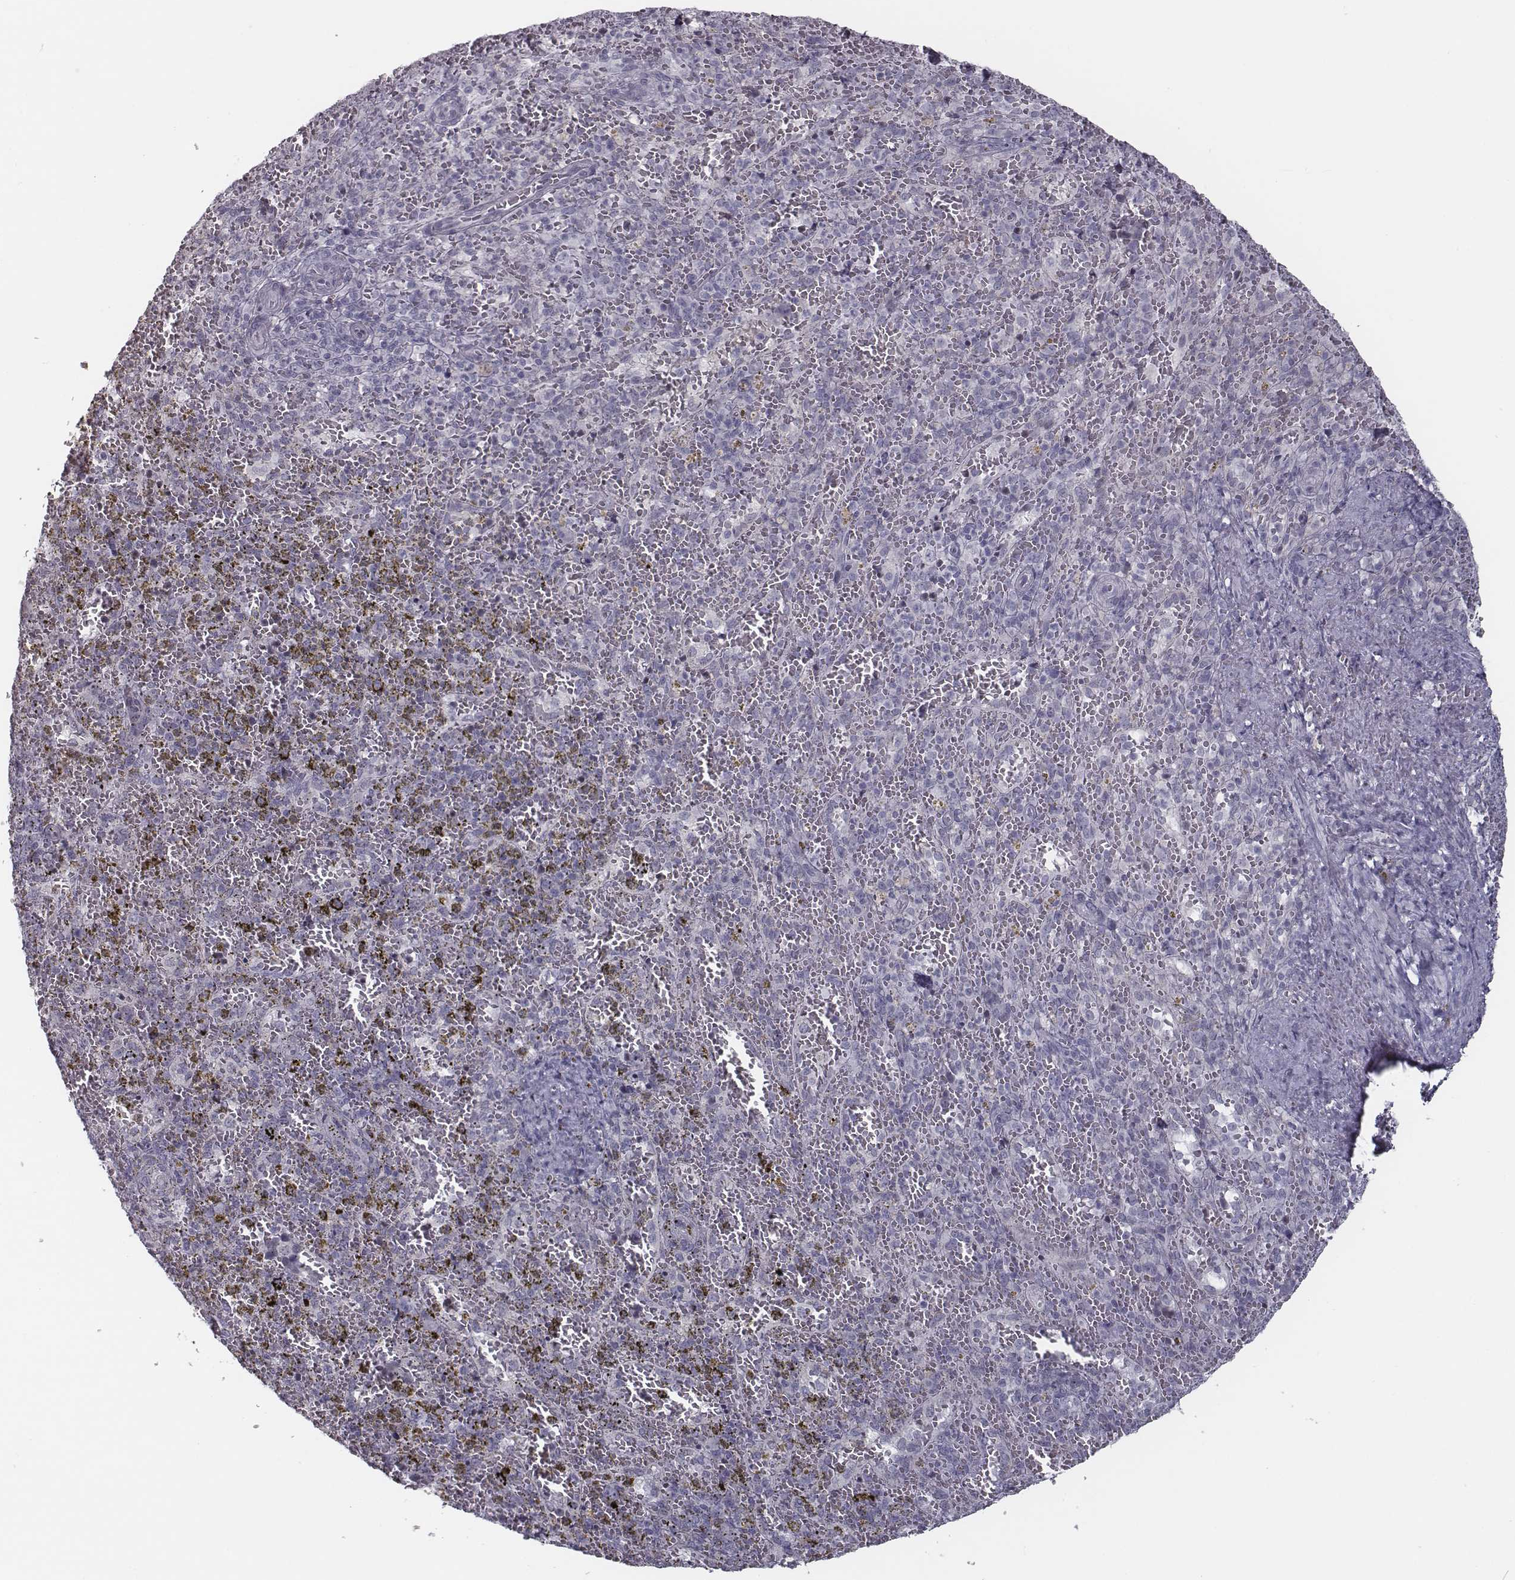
{"staining": {"intensity": "negative", "quantity": "none", "location": "none"}, "tissue": "spleen", "cell_type": "Cells in red pulp", "image_type": "normal", "snomed": [{"axis": "morphology", "description": "Normal tissue, NOS"}, {"axis": "topography", "description": "Spleen"}], "caption": "DAB (3,3'-diaminobenzidine) immunohistochemical staining of unremarkable spleen demonstrates no significant staining in cells in red pulp.", "gene": "SEPTIN14", "patient": {"sex": "female", "age": 50}}